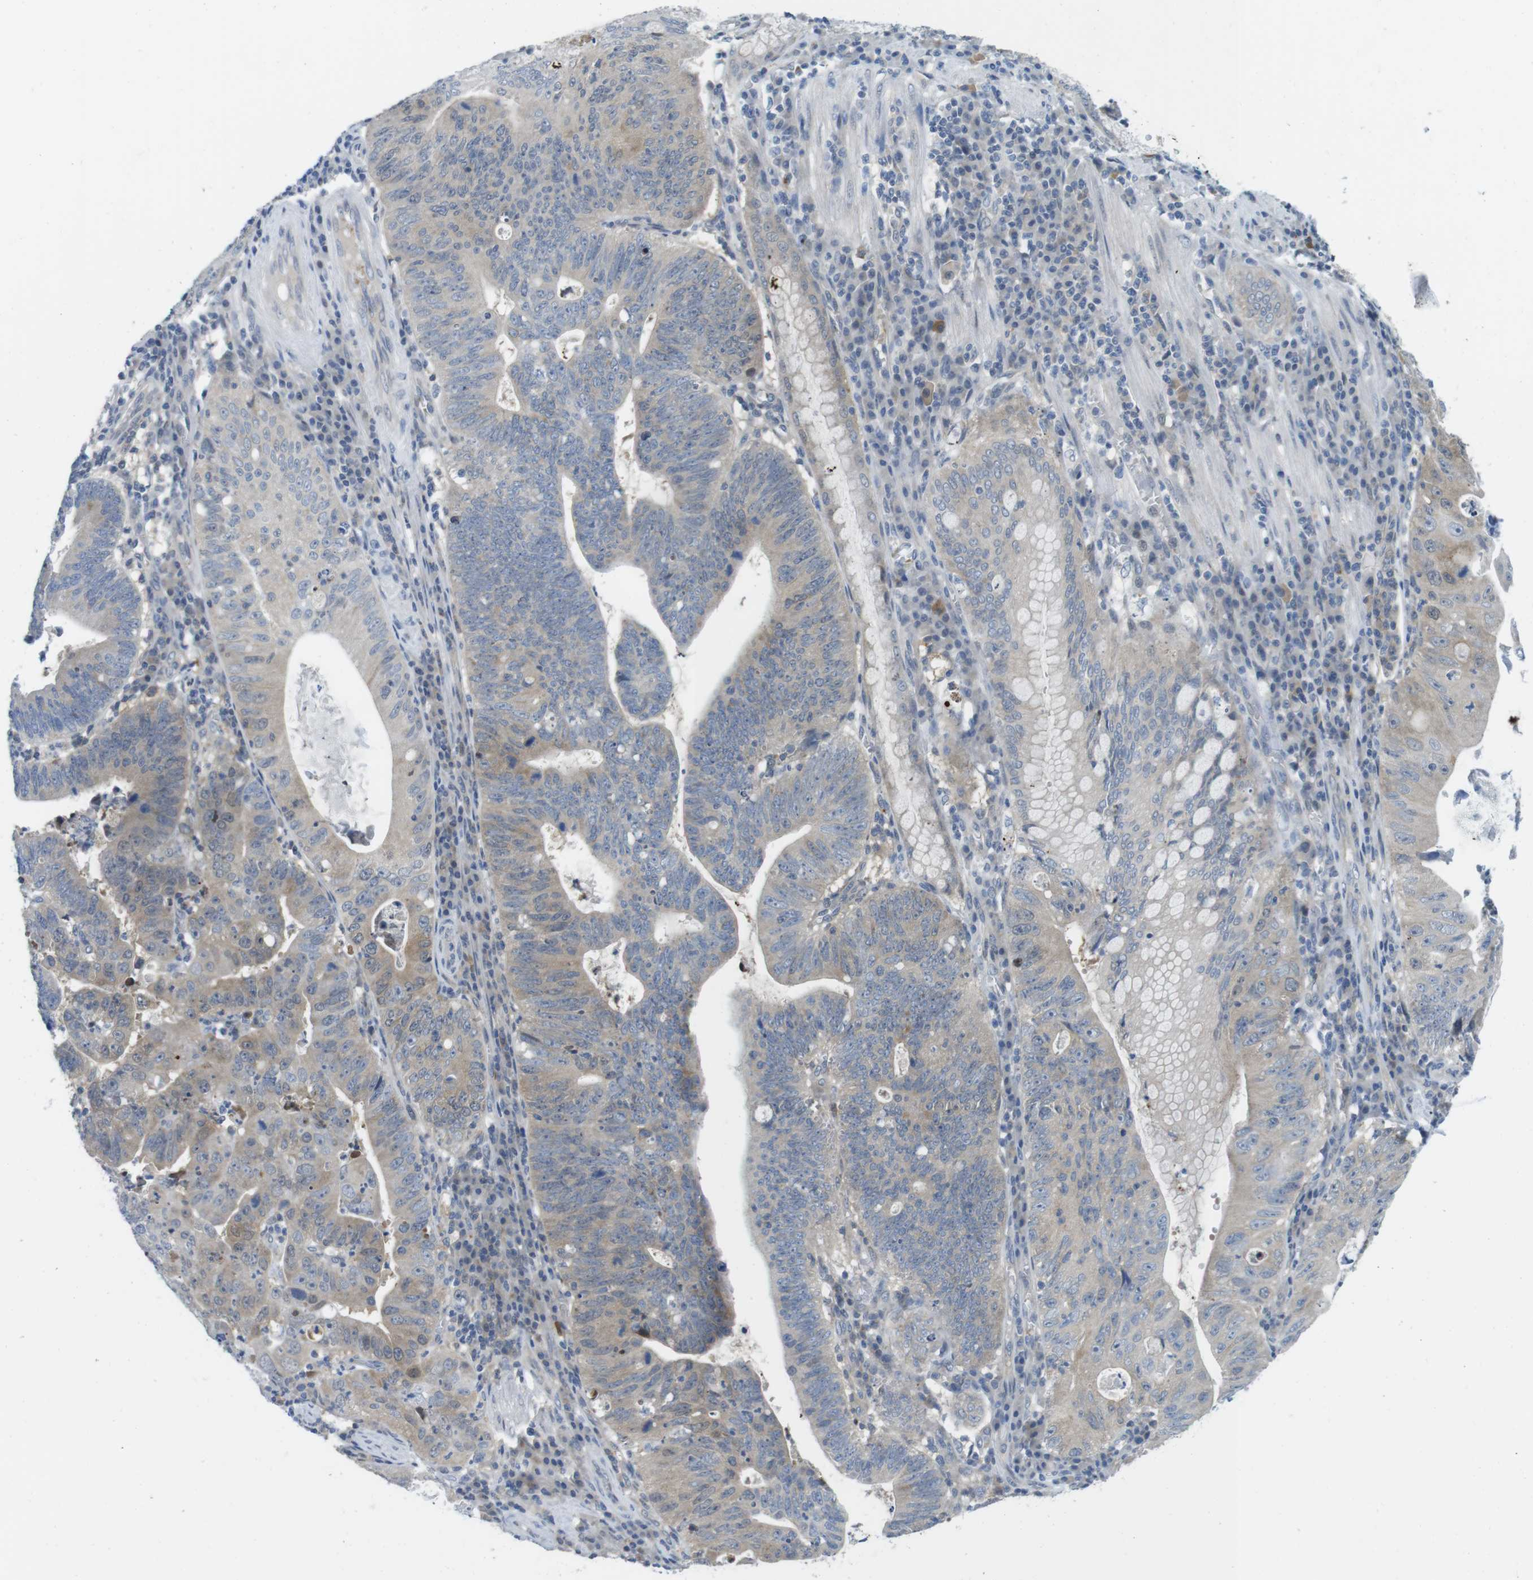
{"staining": {"intensity": "weak", "quantity": ">75%", "location": "cytoplasmic/membranous,nuclear"}, "tissue": "stomach cancer", "cell_type": "Tumor cells", "image_type": "cancer", "snomed": [{"axis": "morphology", "description": "Adenocarcinoma, NOS"}, {"axis": "topography", "description": "Stomach"}], "caption": "Stomach adenocarcinoma was stained to show a protein in brown. There is low levels of weak cytoplasmic/membranous and nuclear staining in about >75% of tumor cells.", "gene": "CASP2", "patient": {"sex": "male", "age": 59}}